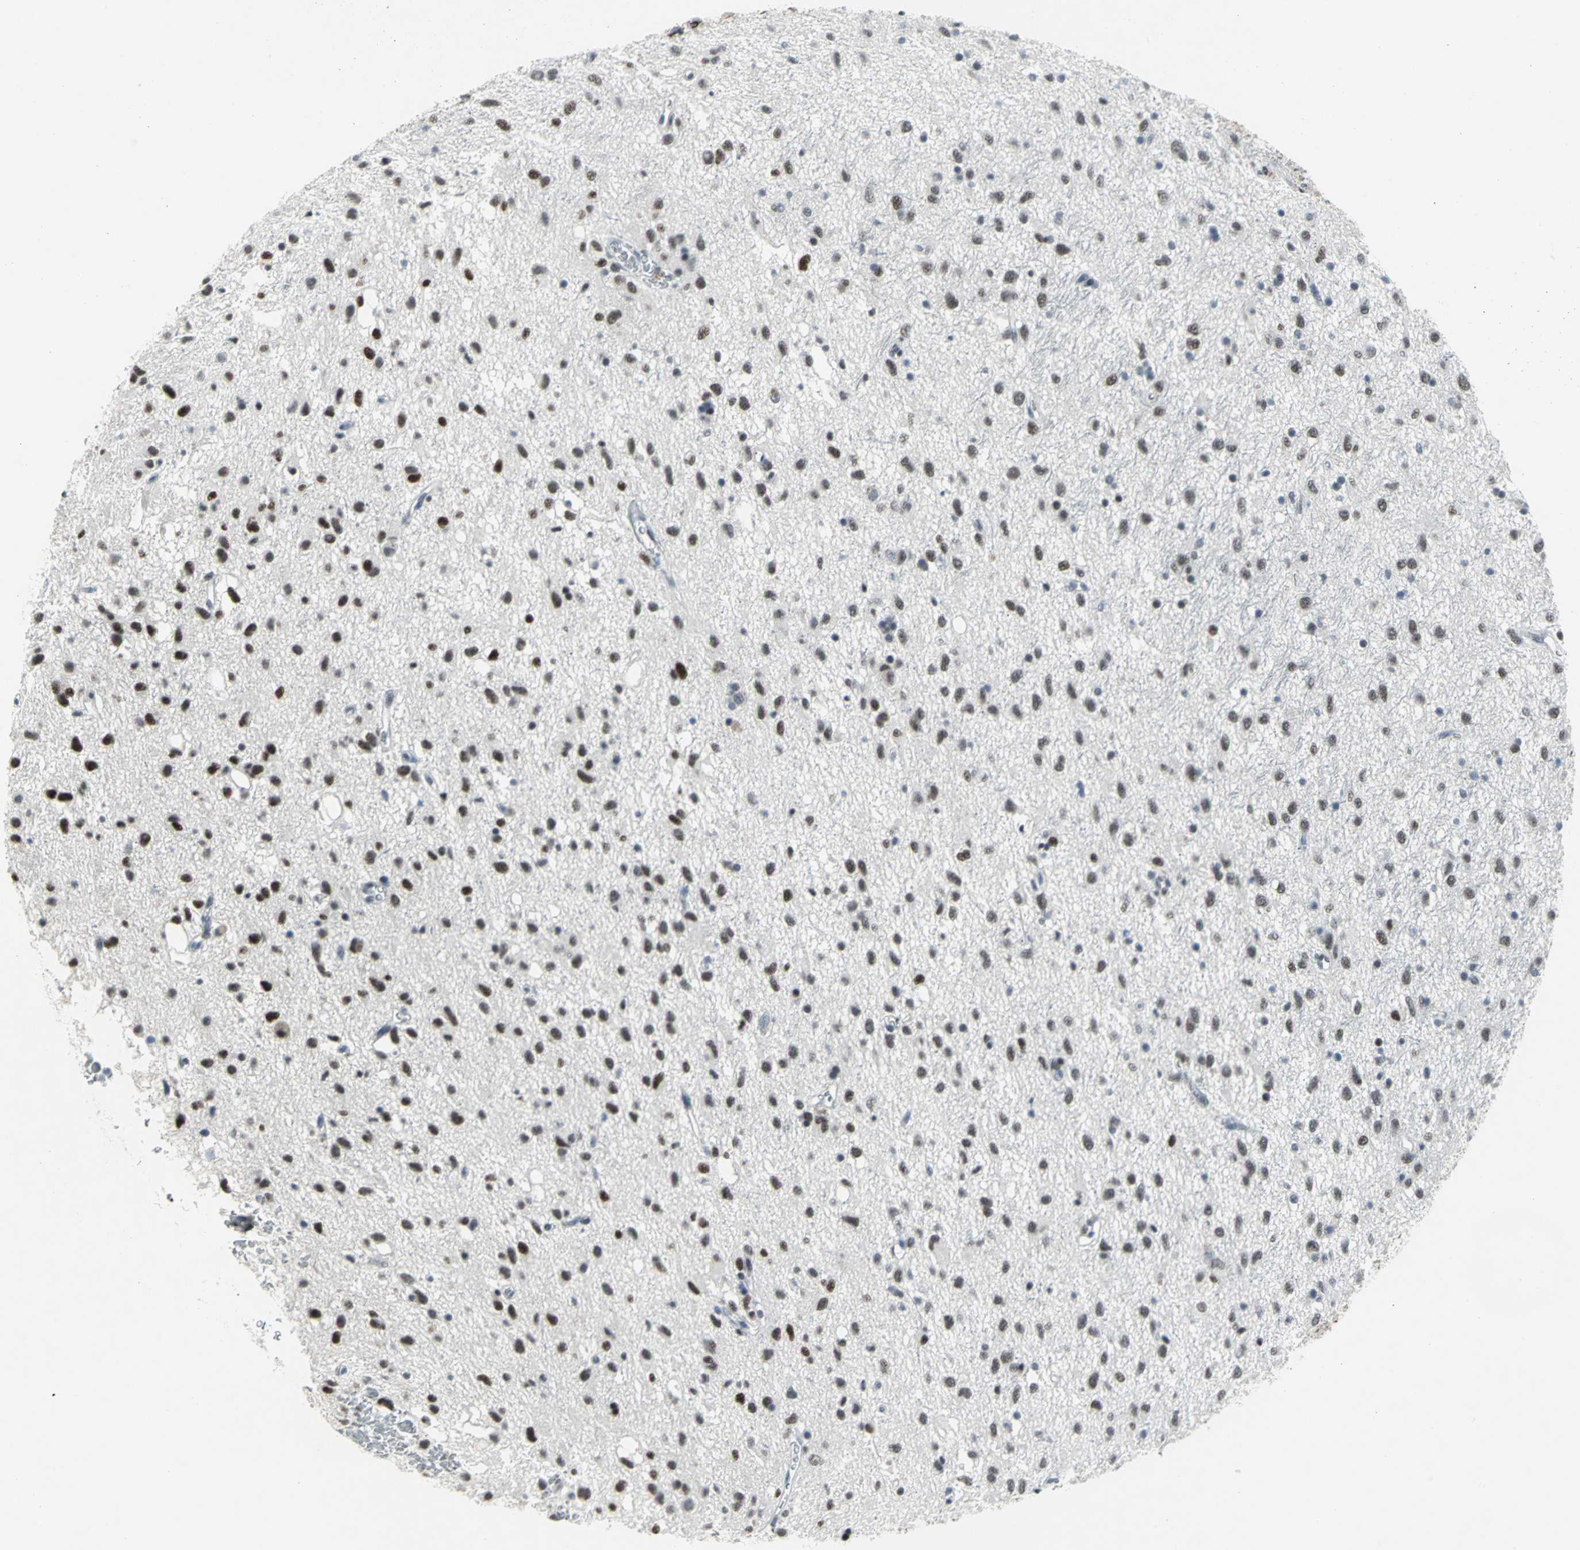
{"staining": {"intensity": "weak", "quantity": "25%-75%", "location": "nuclear"}, "tissue": "glioma", "cell_type": "Tumor cells", "image_type": "cancer", "snomed": [{"axis": "morphology", "description": "Glioma, malignant, Low grade"}, {"axis": "topography", "description": "Brain"}], "caption": "Immunohistochemistry of human glioma exhibits low levels of weak nuclear positivity in approximately 25%-75% of tumor cells.", "gene": "RPA1", "patient": {"sex": "male", "age": 77}}